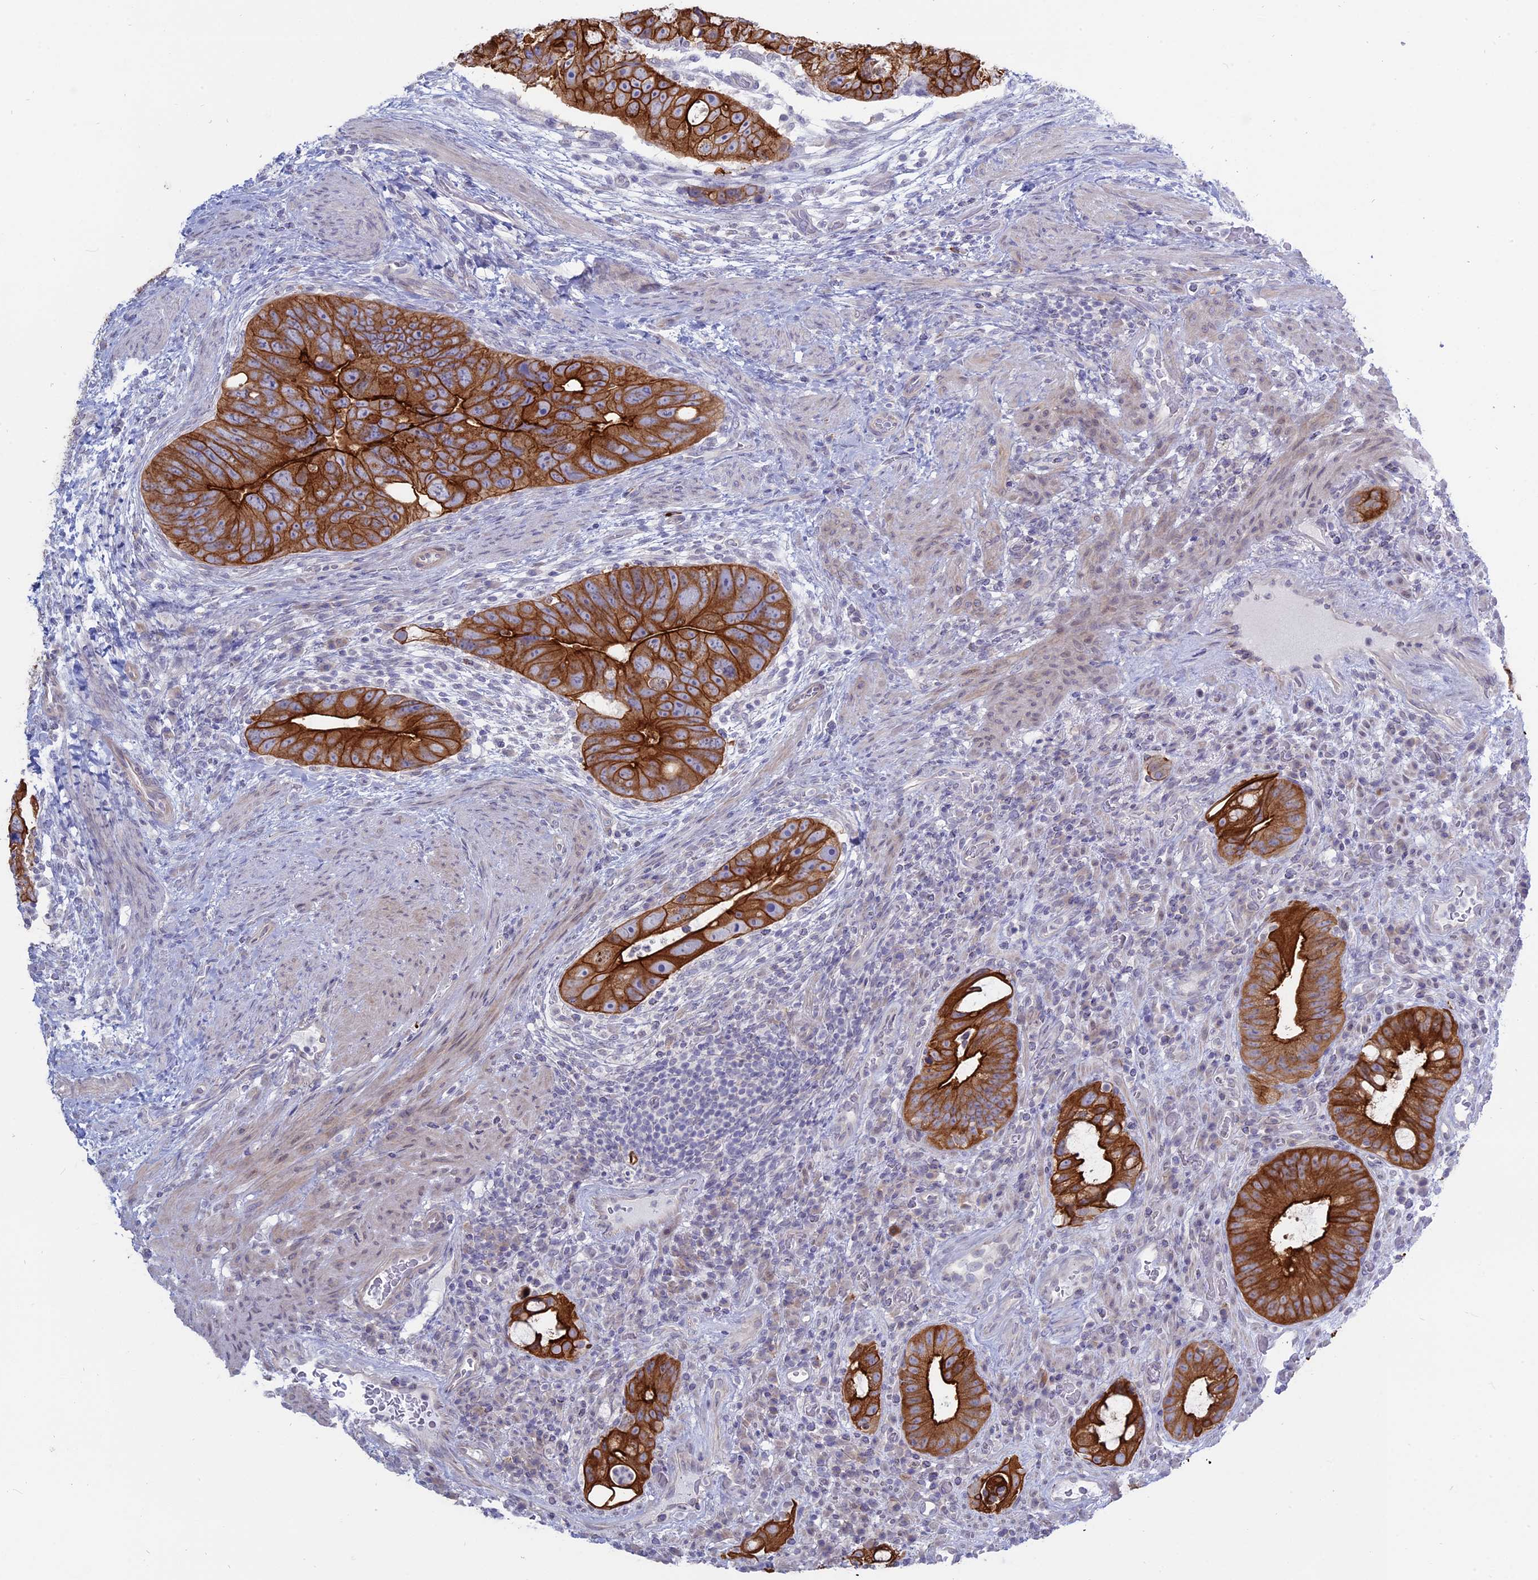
{"staining": {"intensity": "strong", "quantity": ">75%", "location": "cytoplasmic/membranous"}, "tissue": "colorectal cancer", "cell_type": "Tumor cells", "image_type": "cancer", "snomed": [{"axis": "morphology", "description": "Adenocarcinoma, NOS"}, {"axis": "topography", "description": "Rectum"}], "caption": "Immunohistochemical staining of human colorectal adenocarcinoma exhibits strong cytoplasmic/membranous protein positivity in approximately >75% of tumor cells.", "gene": "MYO5B", "patient": {"sex": "male", "age": 59}}